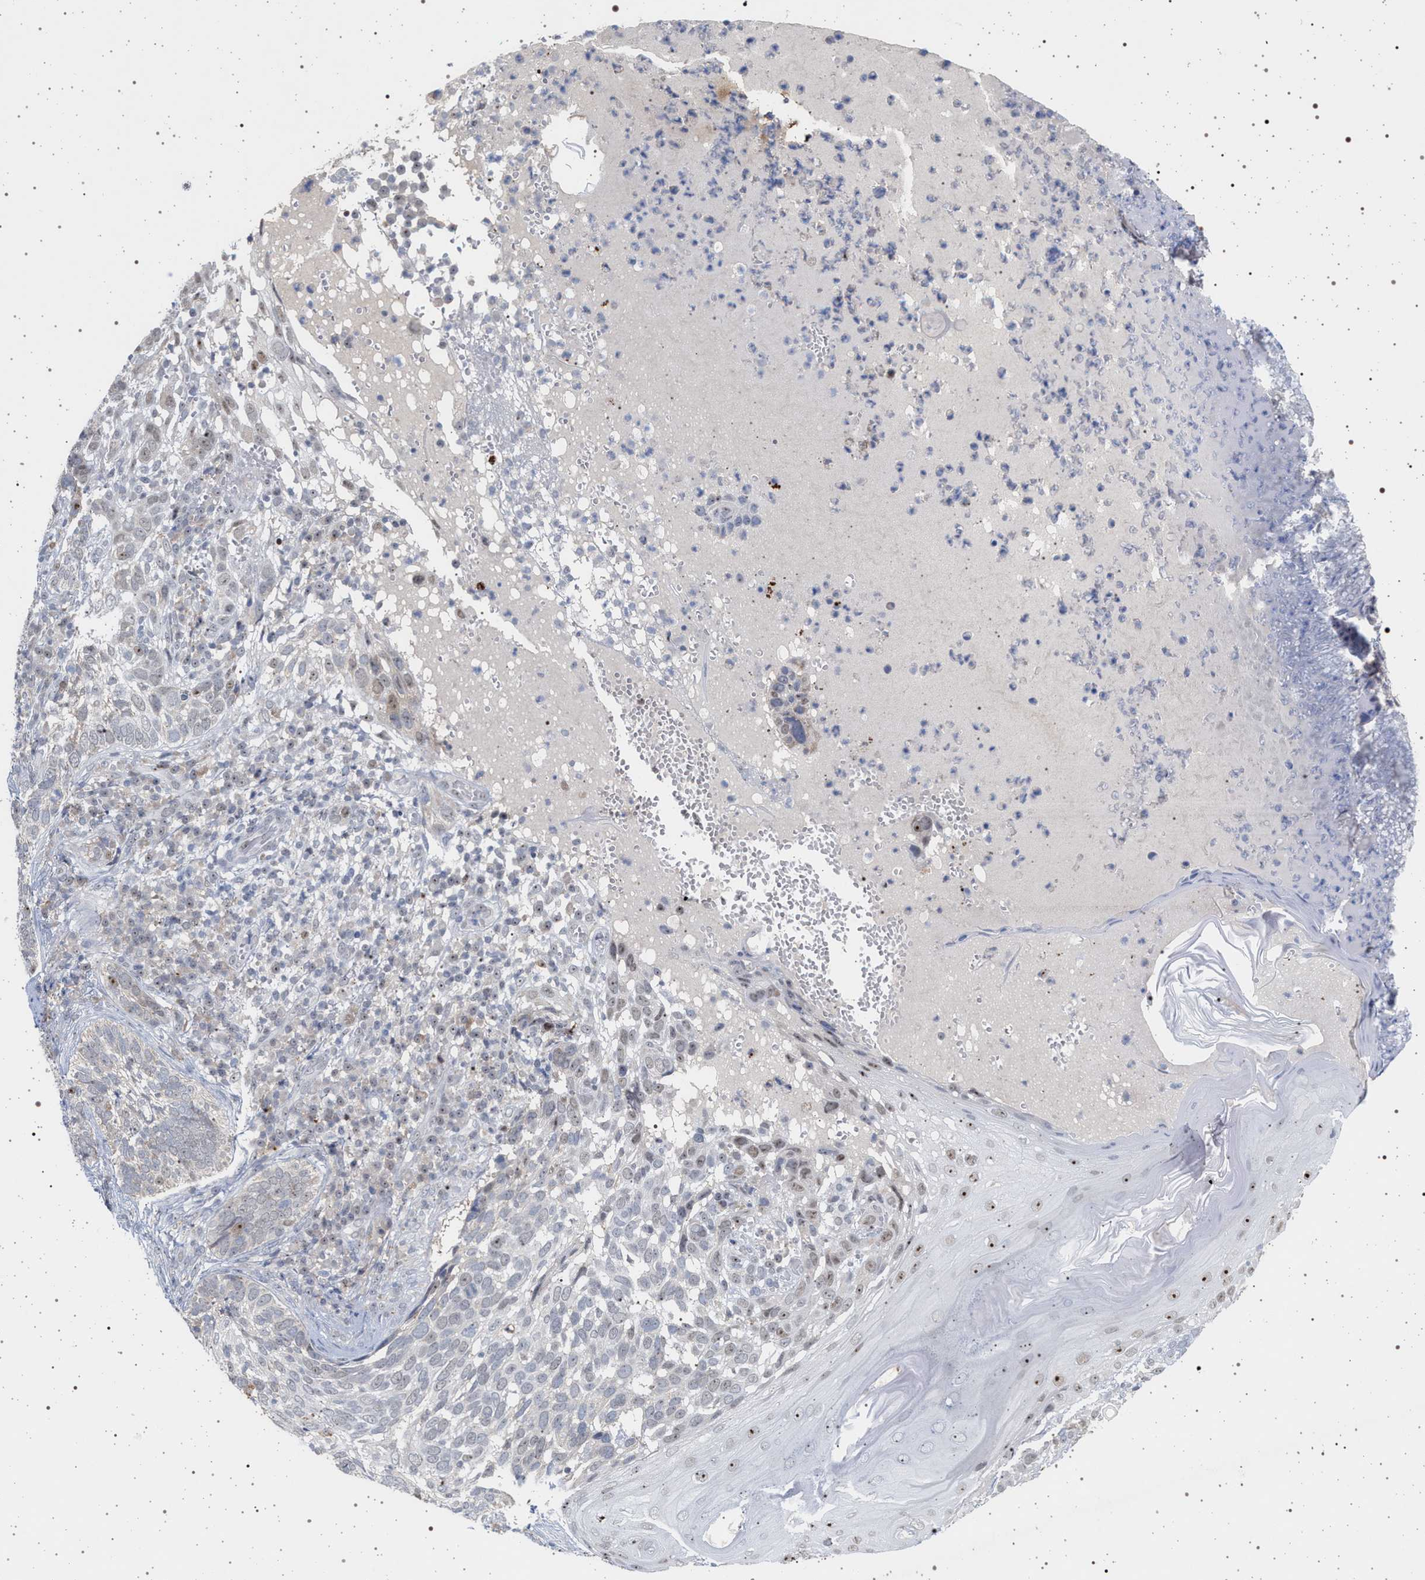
{"staining": {"intensity": "moderate", "quantity": "<25%", "location": "nuclear"}, "tissue": "skin cancer", "cell_type": "Tumor cells", "image_type": "cancer", "snomed": [{"axis": "morphology", "description": "Basal cell carcinoma"}, {"axis": "topography", "description": "Skin"}], "caption": "IHC of basal cell carcinoma (skin) shows low levels of moderate nuclear staining in approximately <25% of tumor cells. The staining was performed using DAB (3,3'-diaminobenzidine), with brown indicating positive protein expression. Nuclei are stained blue with hematoxylin.", "gene": "ELAC2", "patient": {"sex": "female", "age": 89}}